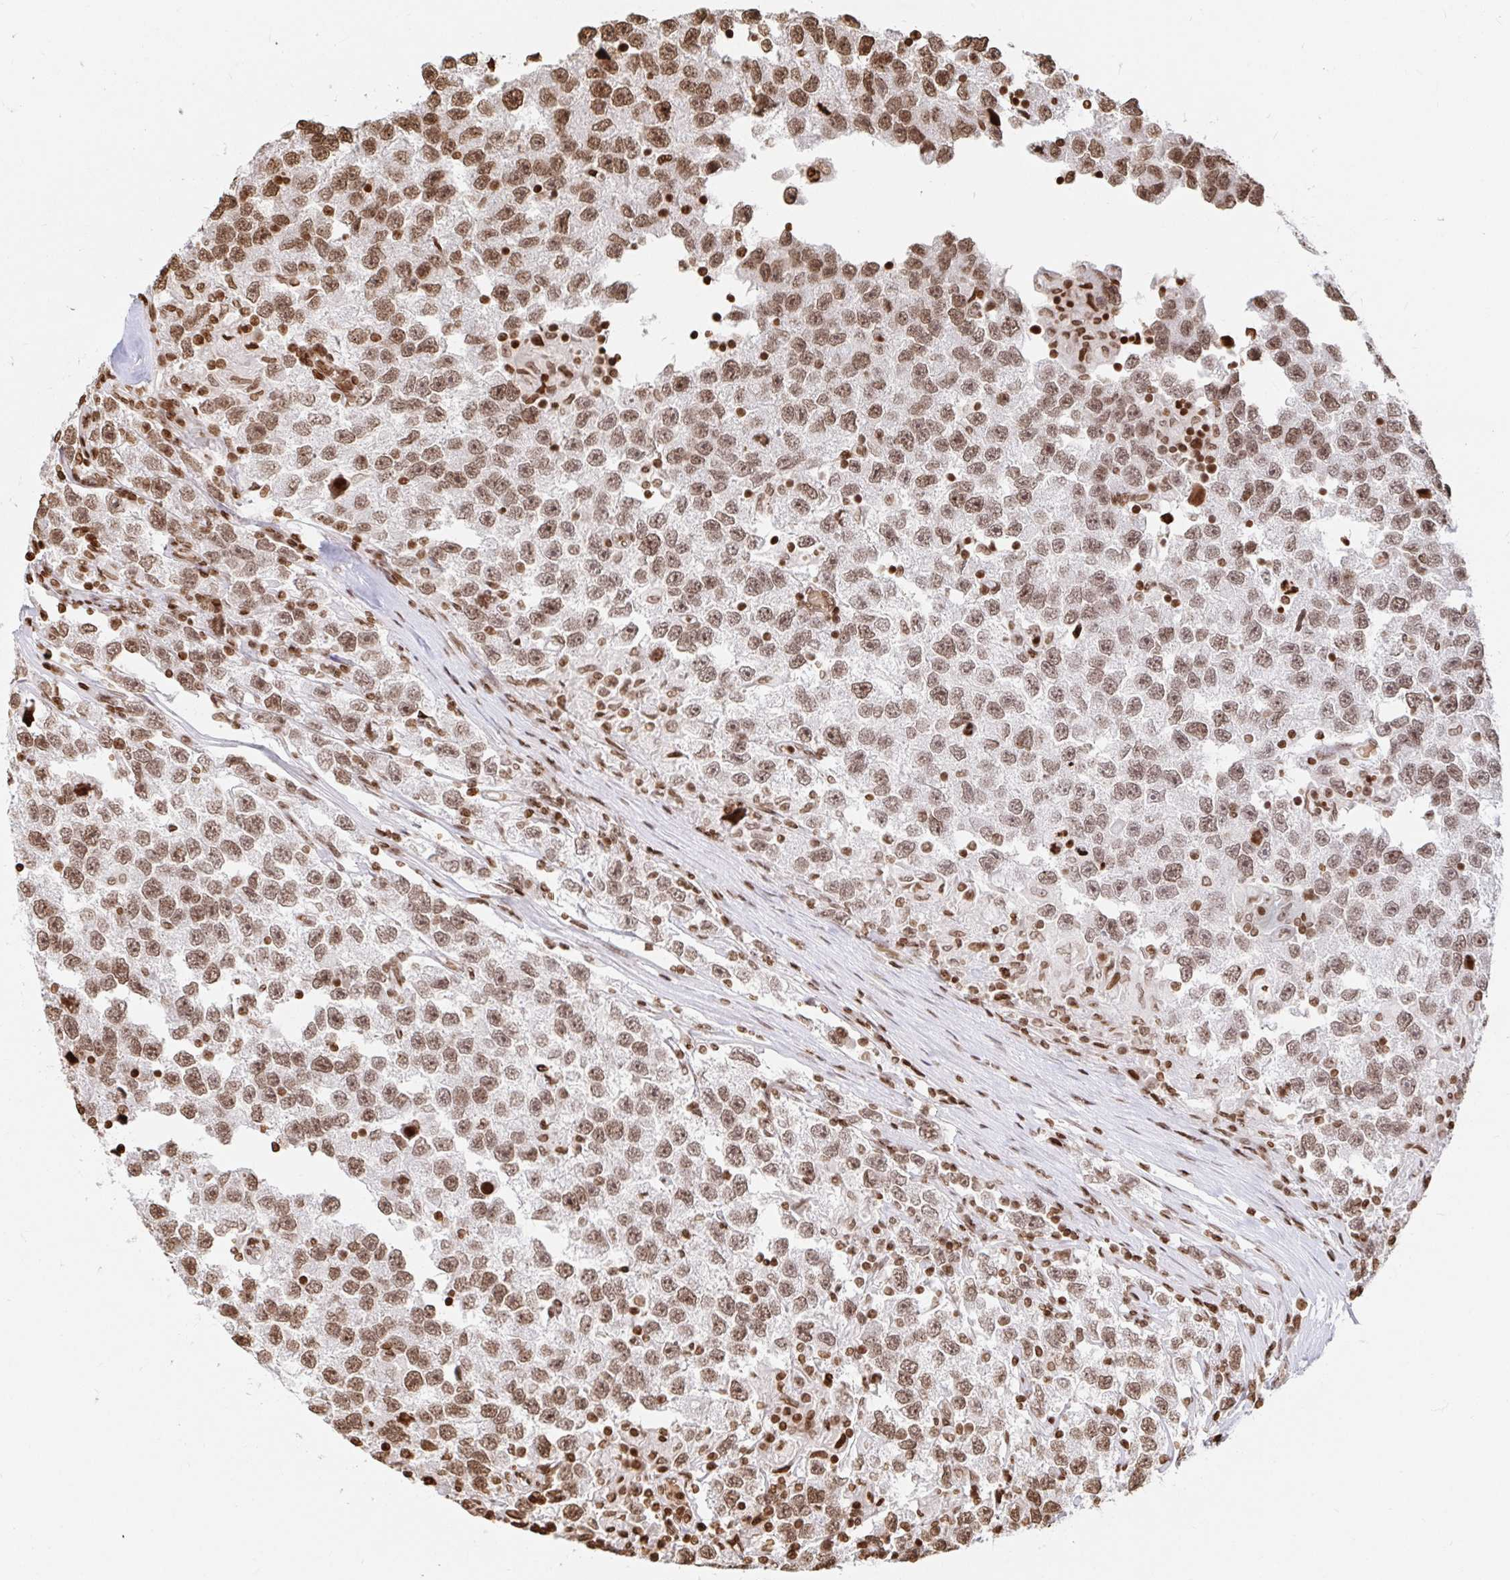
{"staining": {"intensity": "moderate", "quantity": ">75%", "location": "nuclear"}, "tissue": "testis cancer", "cell_type": "Tumor cells", "image_type": "cancer", "snomed": [{"axis": "morphology", "description": "Seminoma, NOS"}, {"axis": "topography", "description": "Testis"}], "caption": "The immunohistochemical stain shows moderate nuclear expression in tumor cells of testis seminoma tissue.", "gene": "H2BC5", "patient": {"sex": "male", "age": 26}}